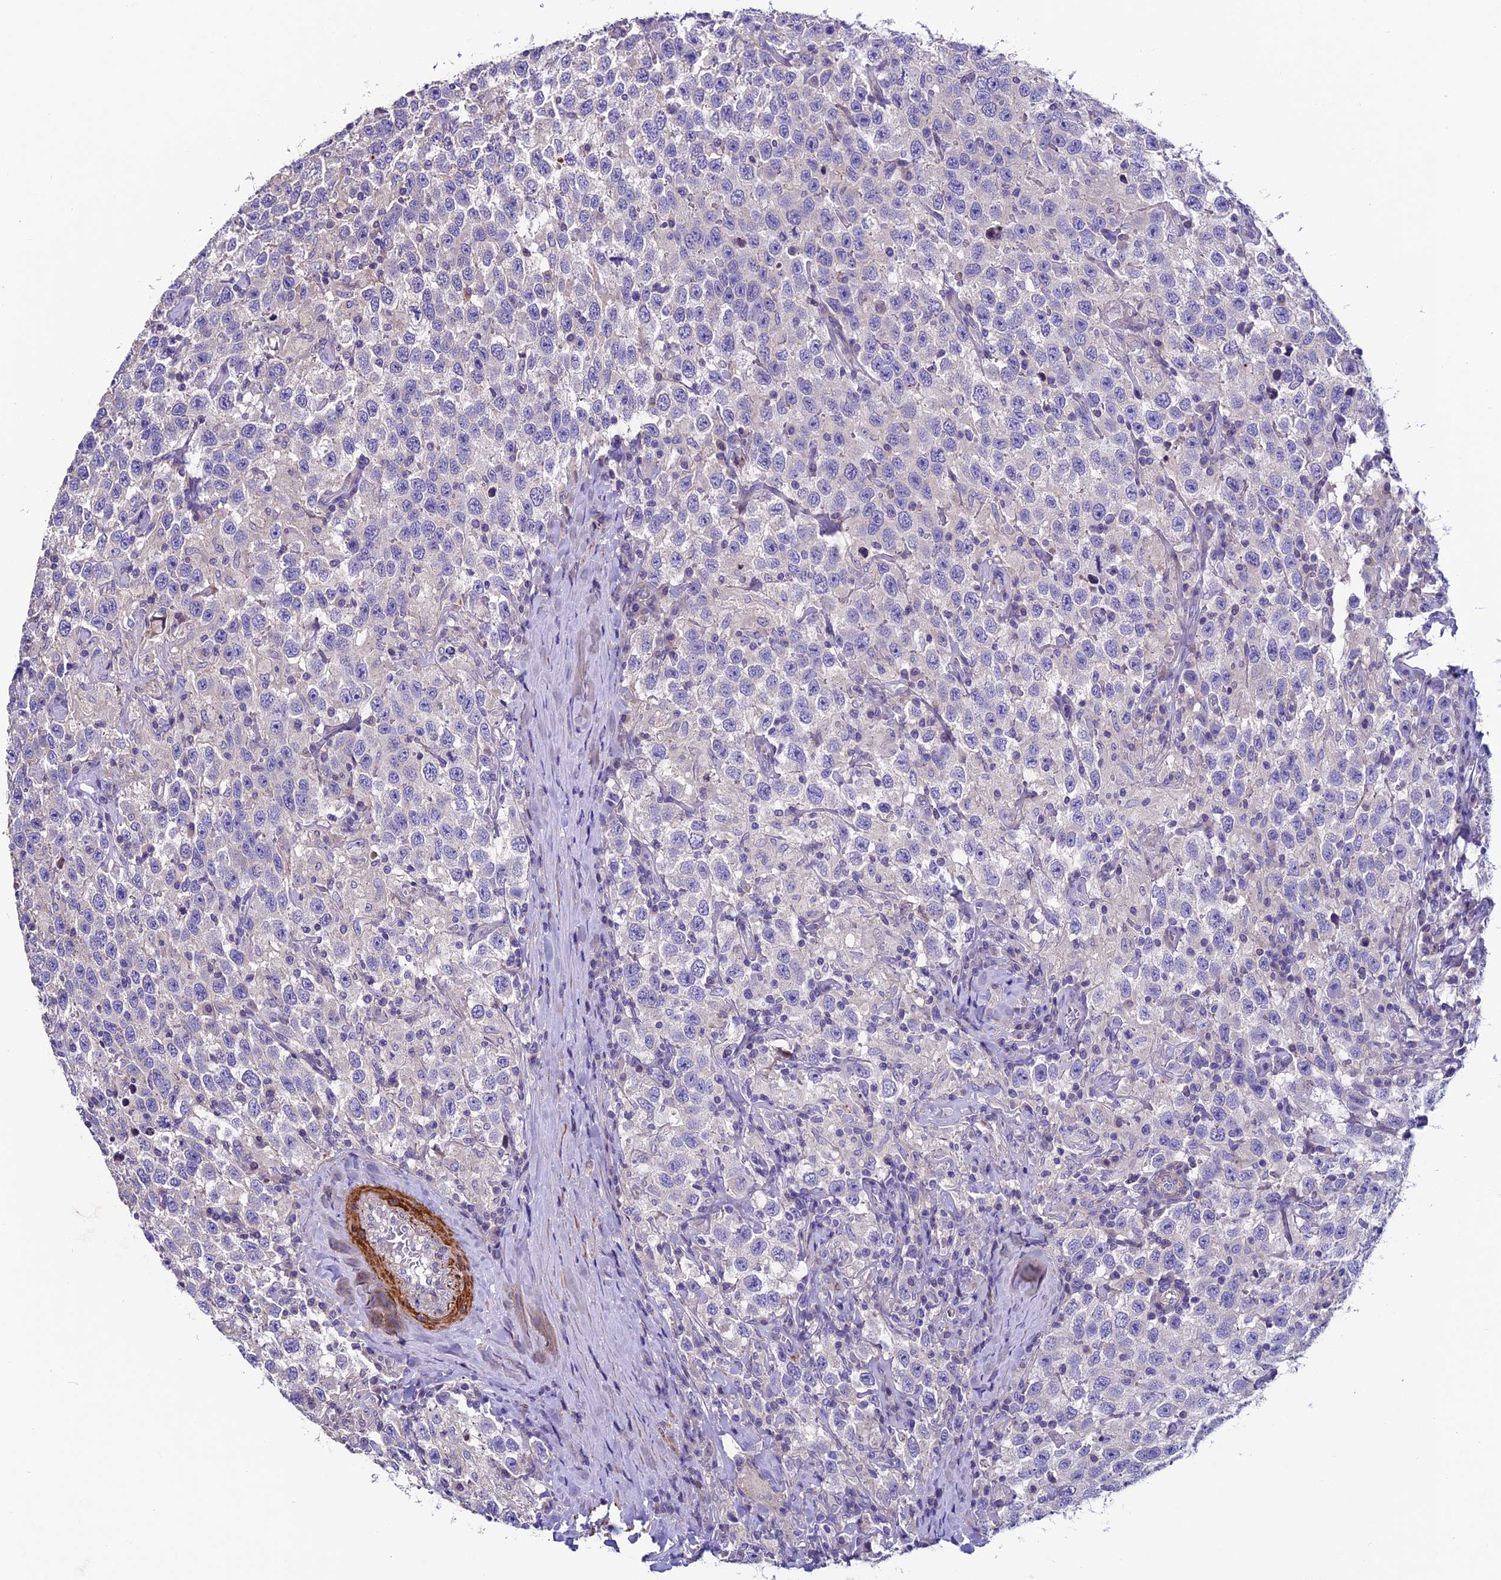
{"staining": {"intensity": "negative", "quantity": "none", "location": "none"}, "tissue": "testis cancer", "cell_type": "Tumor cells", "image_type": "cancer", "snomed": [{"axis": "morphology", "description": "Seminoma, NOS"}, {"axis": "topography", "description": "Testis"}], "caption": "Immunohistochemistry (IHC) image of human testis seminoma stained for a protein (brown), which exhibits no expression in tumor cells.", "gene": "FAM178B", "patient": {"sex": "male", "age": 41}}